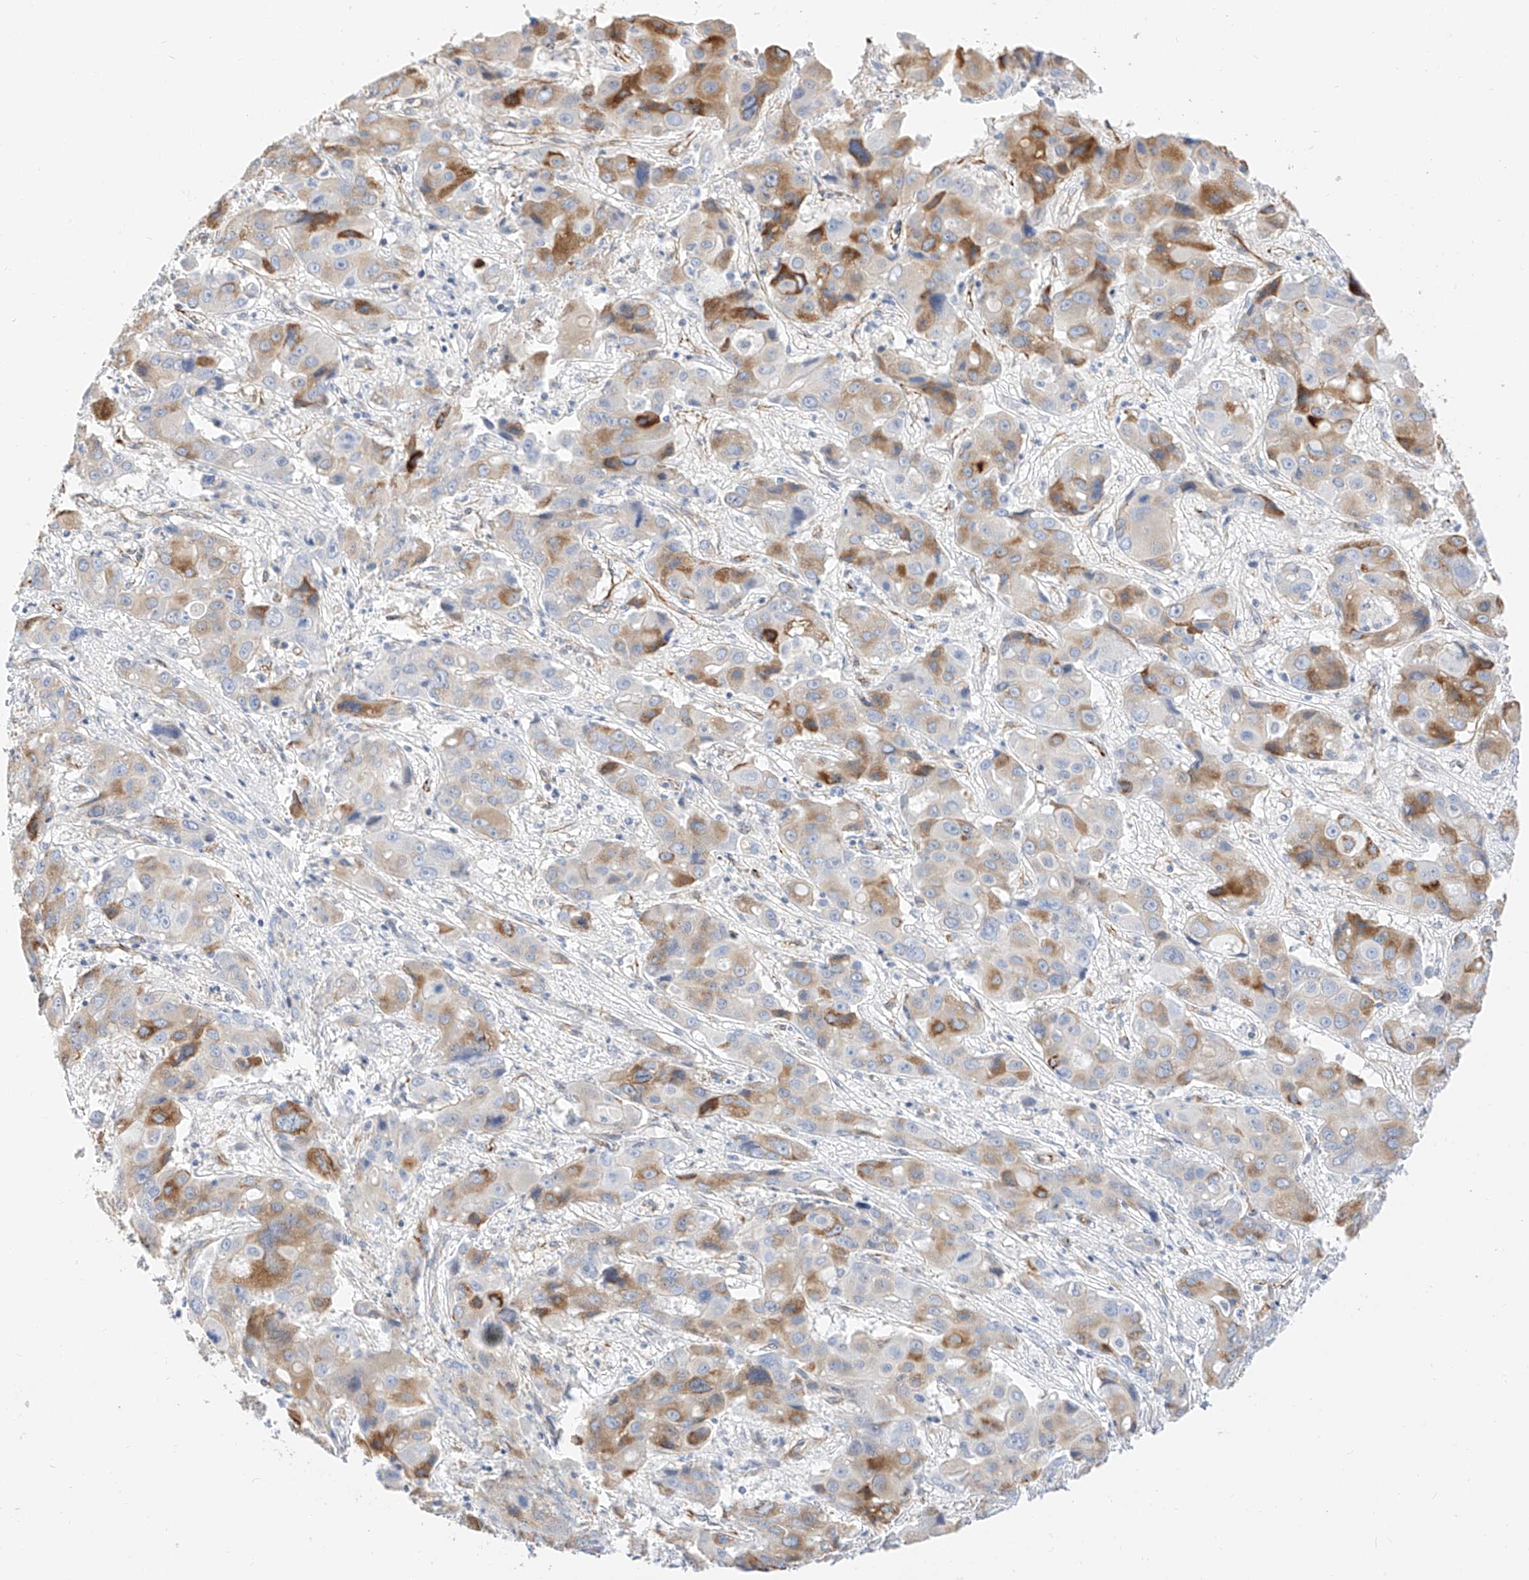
{"staining": {"intensity": "moderate", "quantity": "25%-75%", "location": "cytoplasmic/membranous"}, "tissue": "liver cancer", "cell_type": "Tumor cells", "image_type": "cancer", "snomed": [{"axis": "morphology", "description": "Cholangiocarcinoma"}, {"axis": "topography", "description": "Liver"}], "caption": "There is medium levels of moderate cytoplasmic/membranous expression in tumor cells of liver cholangiocarcinoma, as demonstrated by immunohistochemical staining (brown color).", "gene": "CDCP2", "patient": {"sex": "male", "age": 67}}